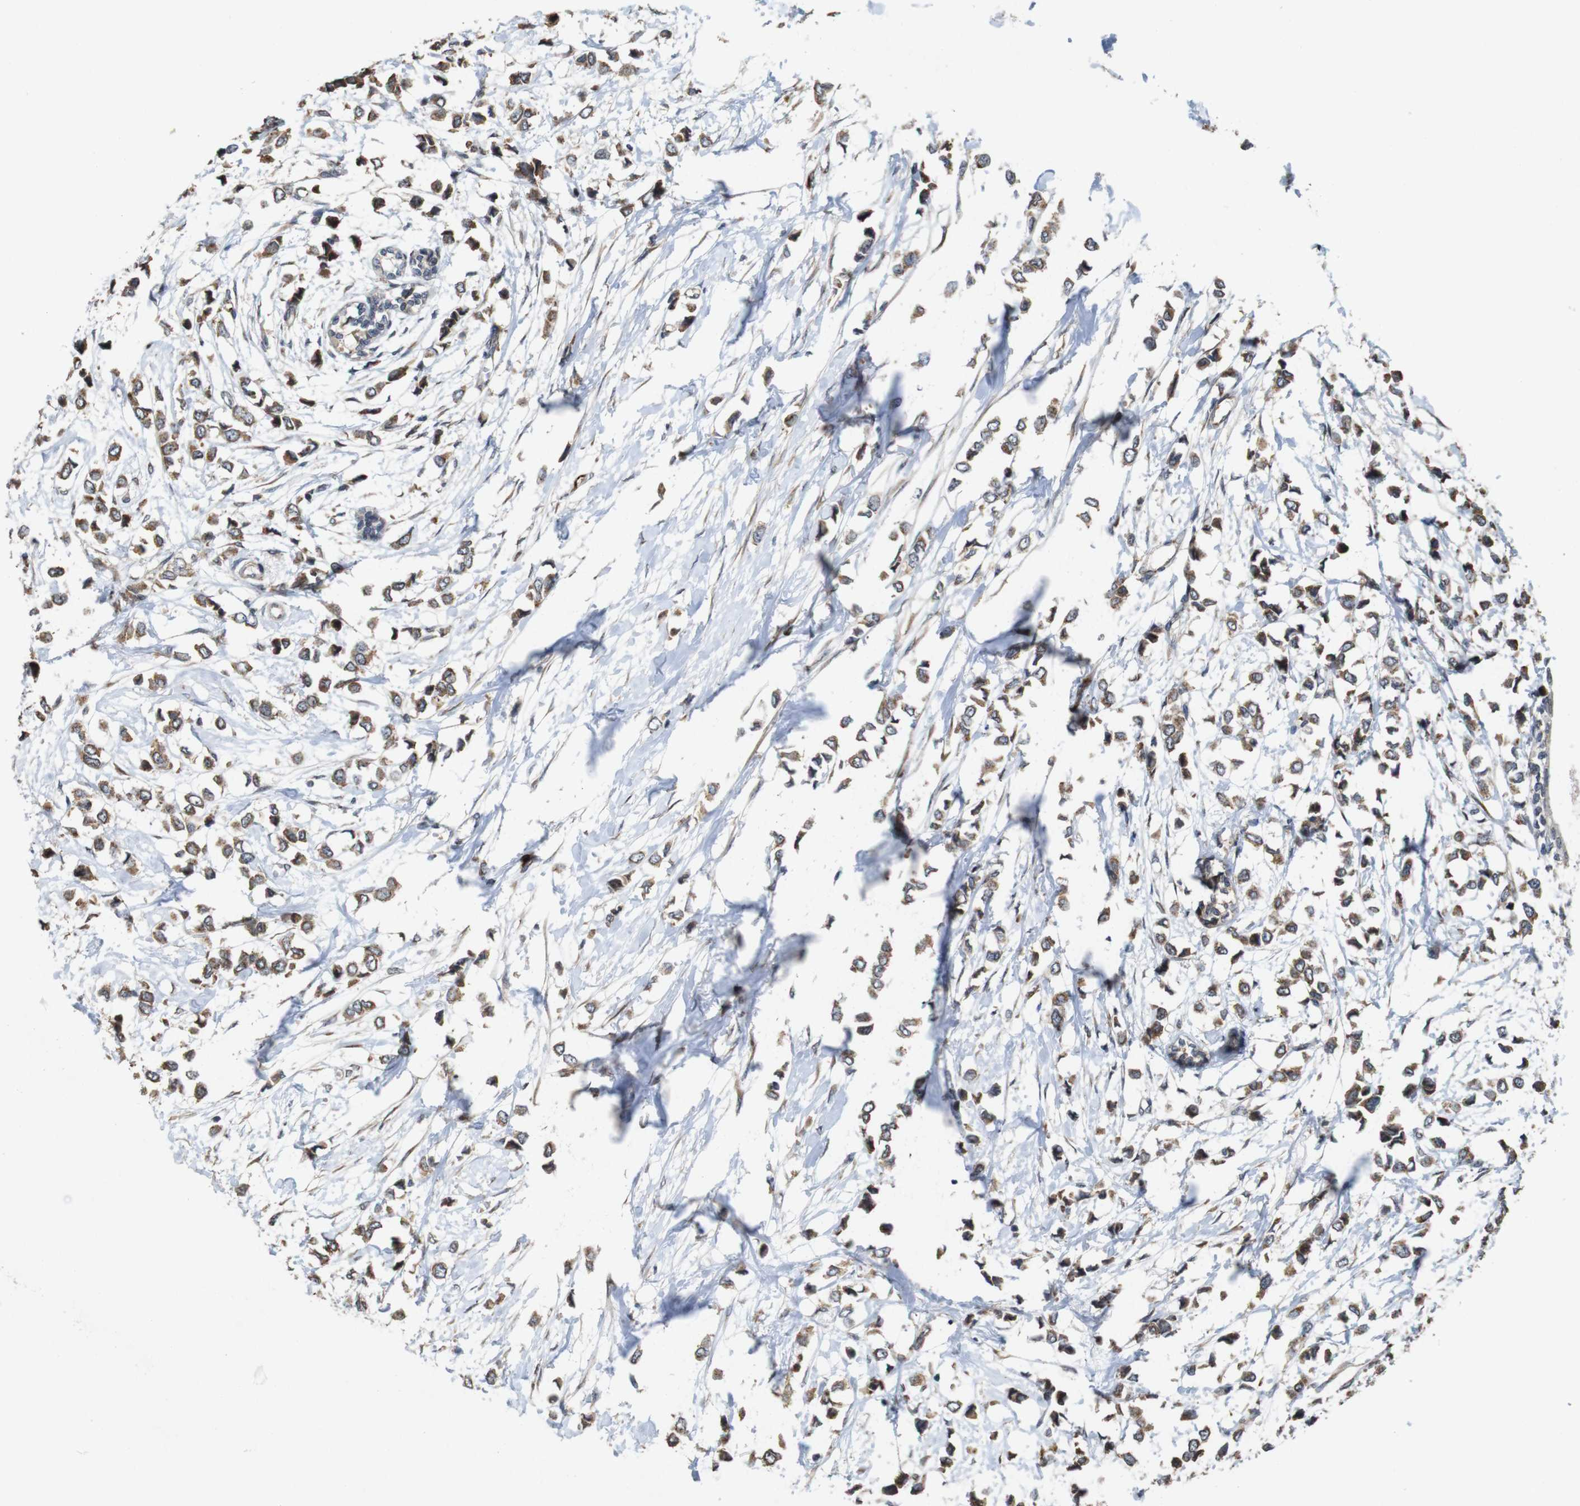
{"staining": {"intensity": "moderate", "quantity": ">75%", "location": "cytoplasmic/membranous"}, "tissue": "breast cancer", "cell_type": "Tumor cells", "image_type": "cancer", "snomed": [{"axis": "morphology", "description": "Lobular carcinoma"}, {"axis": "topography", "description": "Breast"}], "caption": "Breast lobular carcinoma stained with a protein marker shows moderate staining in tumor cells.", "gene": "EFCAB14", "patient": {"sex": "female", "age": 51}}